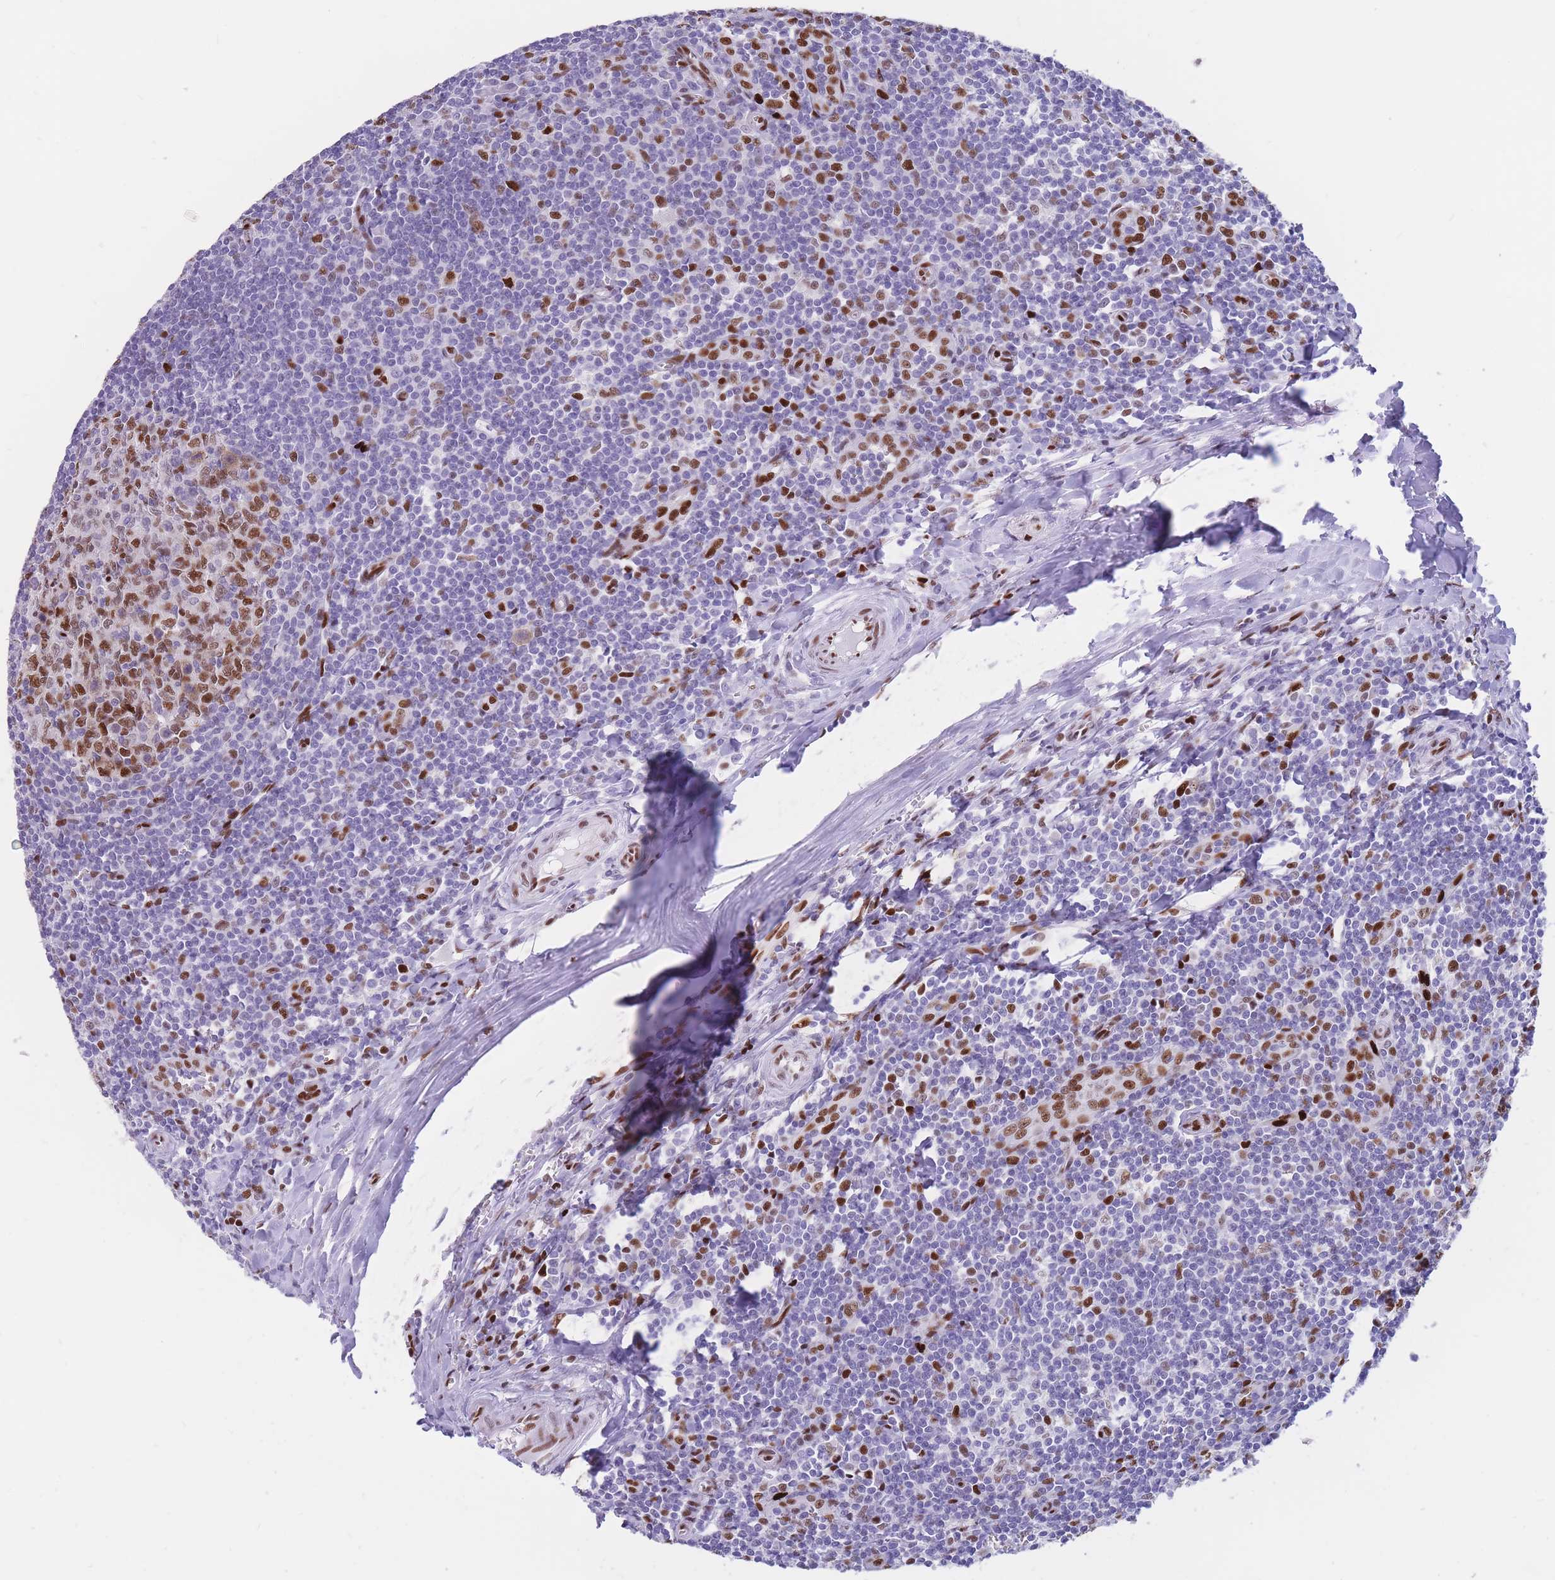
{"staining": {"intensity": "strong", "quantity": "25%-75%", "location": "nuclear"}, "tissue": "tonsil", "cell_type": "Germinal center cells", "image_type": "normal", "snomed": [{"axis": "morphology", "description": "Normal tissue, NOS"}, {"axis": "topography", "description": "Tonsil"}], "caption": "Approximately 25%-75% of germinal center cells in normal human tonsil reveal strong nuclear protein positivity as visualized by brown immunohistochemical staining.", "gene": "NASP", "patient": {"sex": "male", "age": 27}}